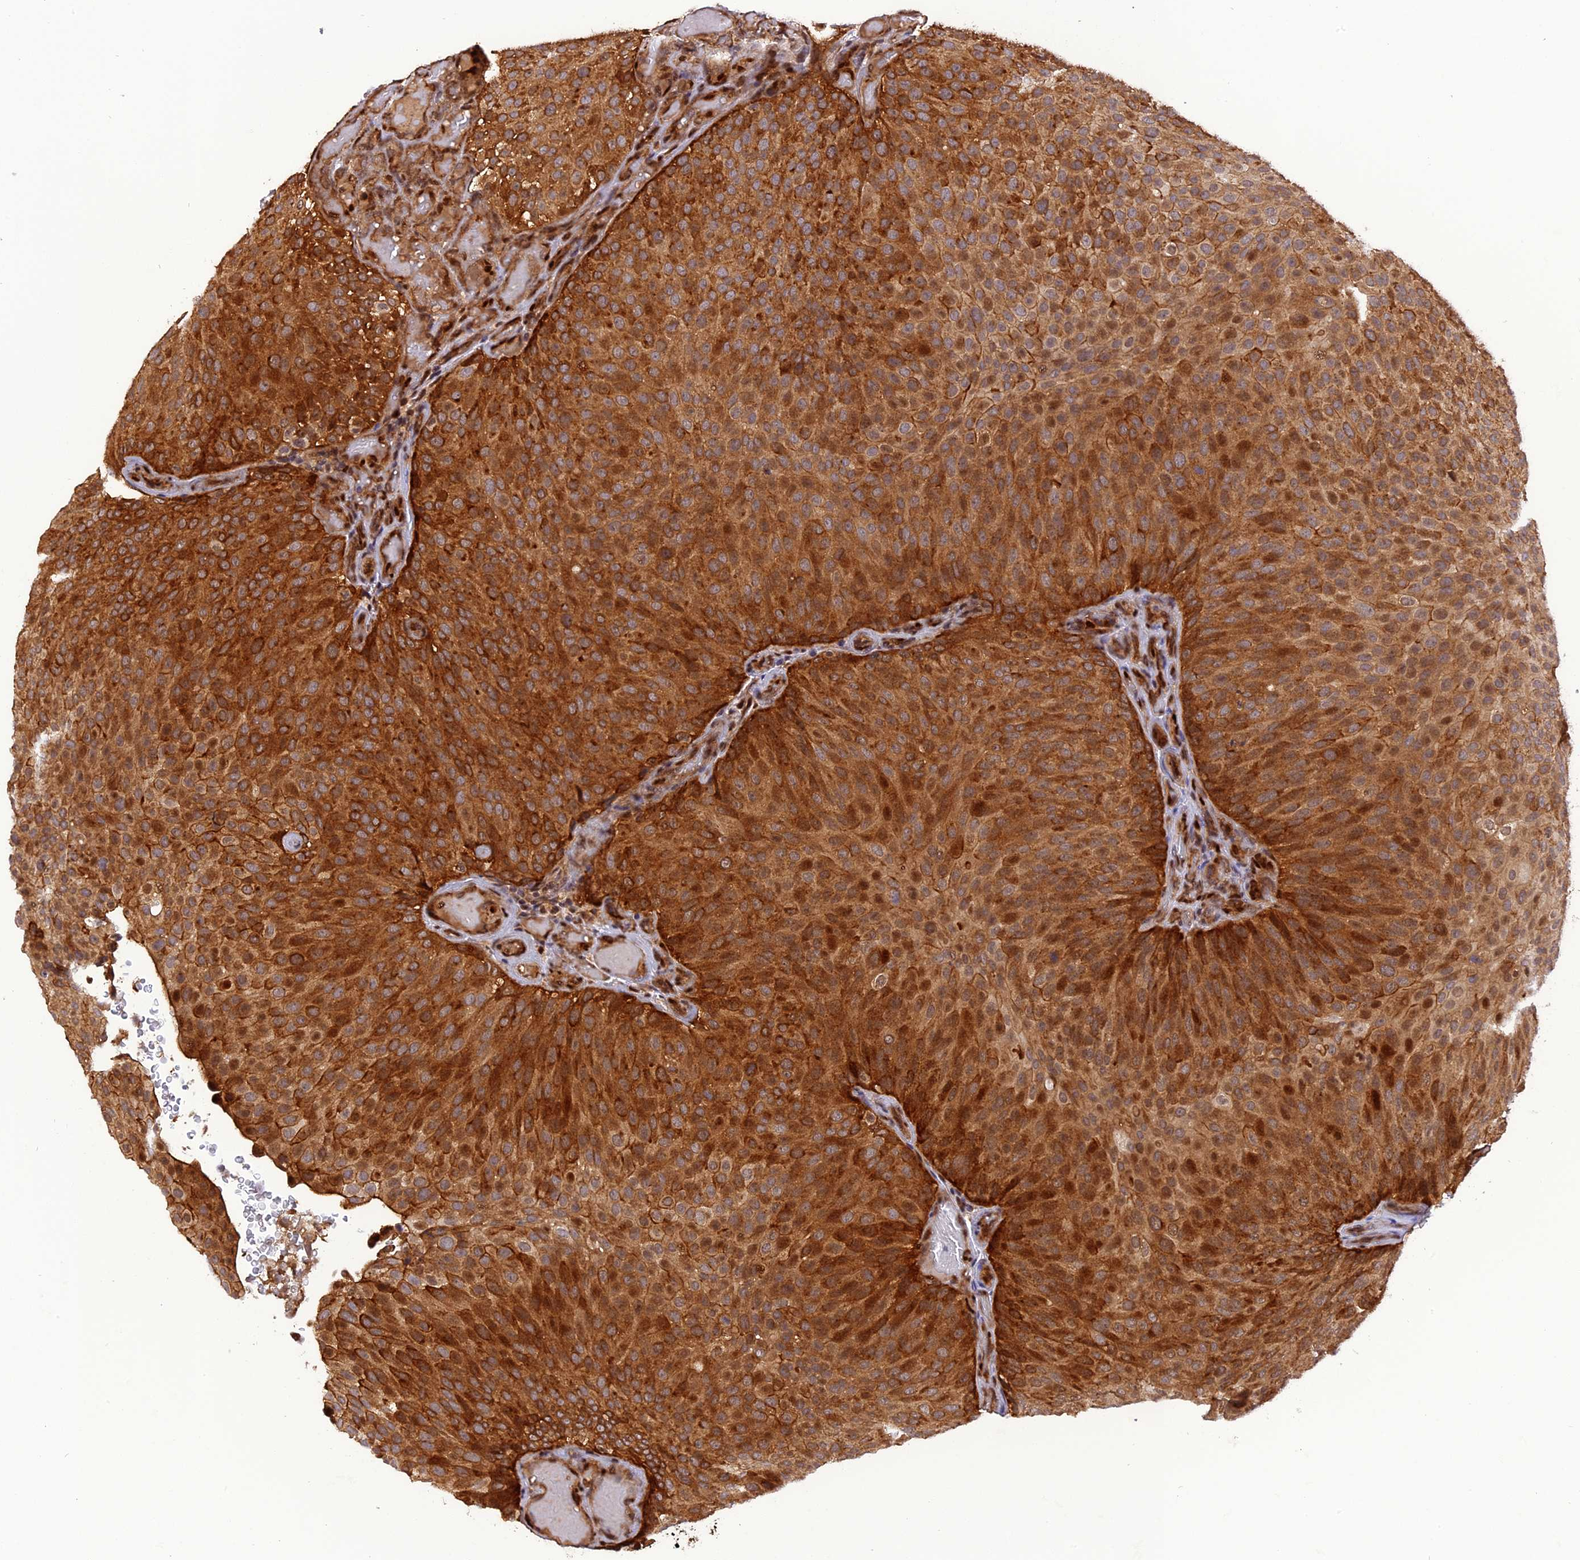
{"staining": {"intensity": "strong", "quantity": ">75%", "location": "cytoplasmic/membranous"}, "tissue": "urothelial cancer", "cell_type": "Tumor cells", "image_type": "cancer", "snomed": [{"axis": "morphology", "description": "Urothelial carcinoma, Low grade"}, {"axis": "topography", "description": "Urinary bladder"}], "caption": "Protein expression analysis of urothelial cancer exhibits strong cytoplasmic/membranous expression in approximately >75% of tumor cells.", "gene": "MICALL1", "patient": {"sex": "male", "age": 78}}